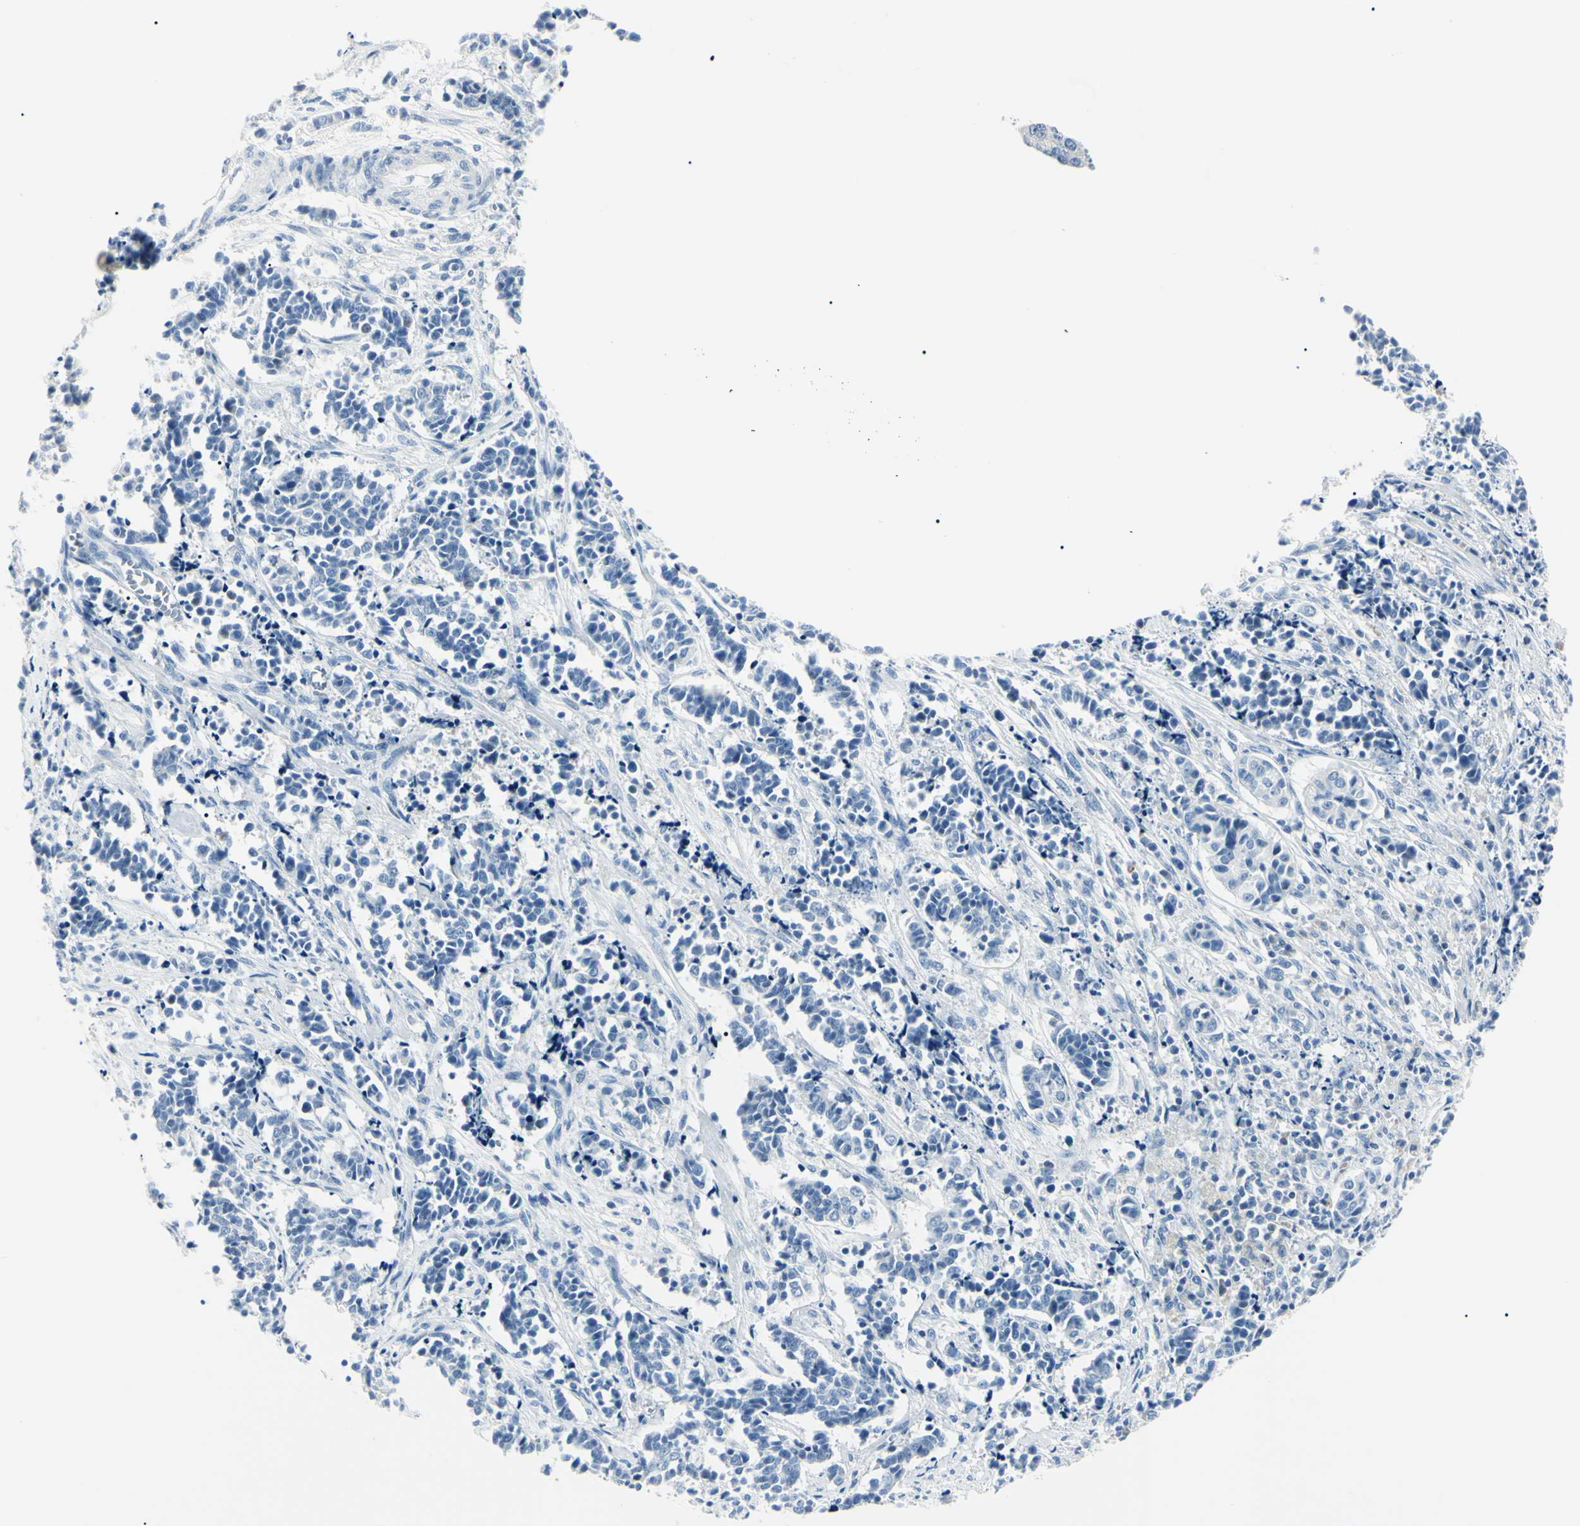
{"staining": {"intensity": "negative", "quantity": "none", "location": "none"}, "tissue": "cervical cancer", "cell_type": "Tumor cells", "image_type": "cancer", "snomed": [{"axis": "morphology", "description": "Normal tissue, NOS"}, {"axis": "morphology", "description": "Squamous cell carcinoma, NOS"}, {"axis": "topography", "description": "Cervix"}], "caption": "Human cervical cancer (squamous cell carcinoma) stained for a protein using IHC demonstrates no expression in tumor cells.", "gene": "CA2", "patient": {"sex": "female", "age": 35}}